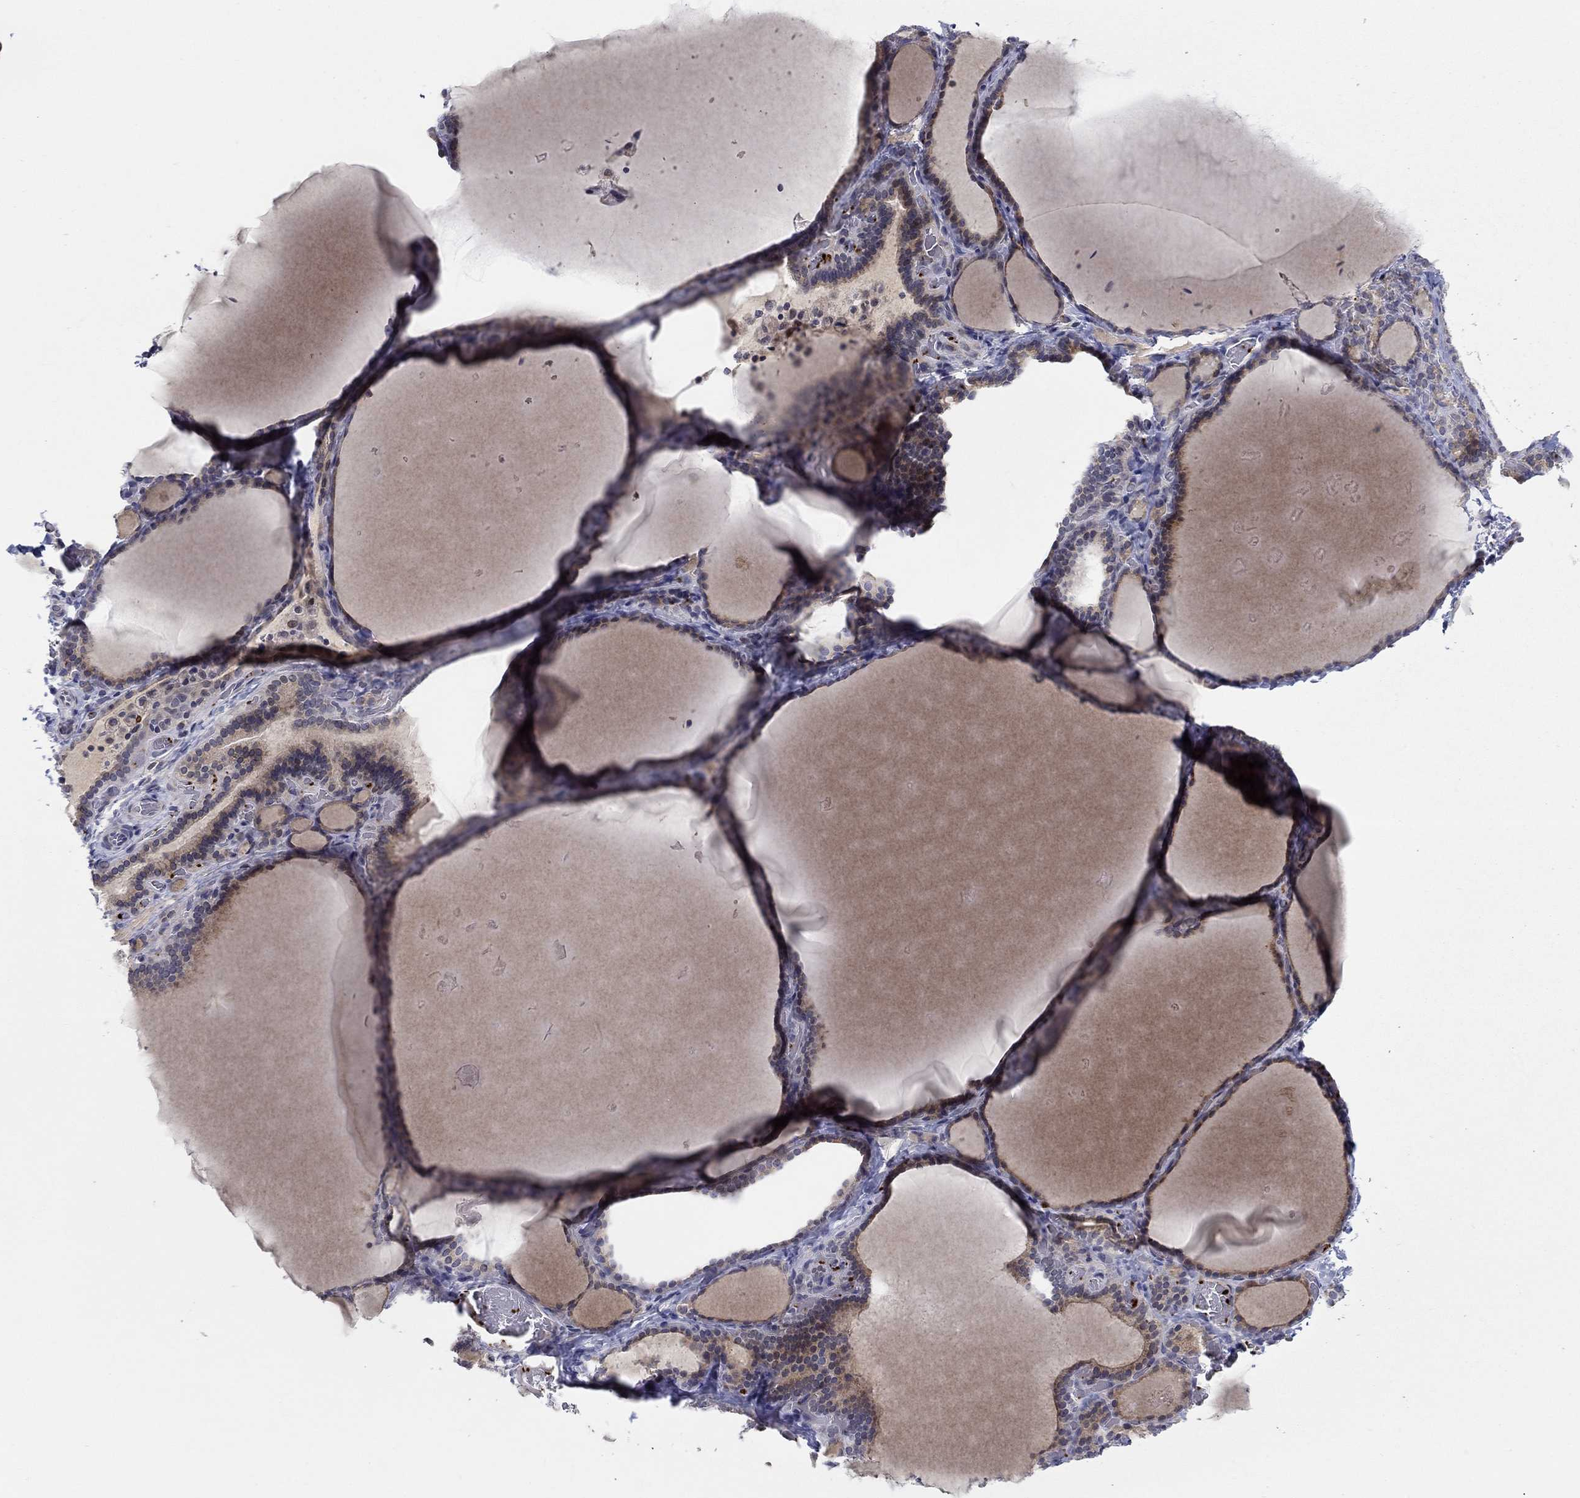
{"staining": {"intensity": "negative", "quantity": "none", "location": "none"}, "tissue": "thyroid gland", "cell_type": "Glandular cells", "image_type": "normal", "snomed": [{"axis": "morphology", "description": "Normal tissue, NOS"}, {"axis": "morphology", "description": "Hyperplasia, NOS"}, {"axis": "topography", "description": "Thyroid gland"}], "caption": "The IHC micrograph has no significant expression in glandular cells of thyroid gland.", "gene": "ALOX12", "patient": {"sex": "female", "age": 27}}